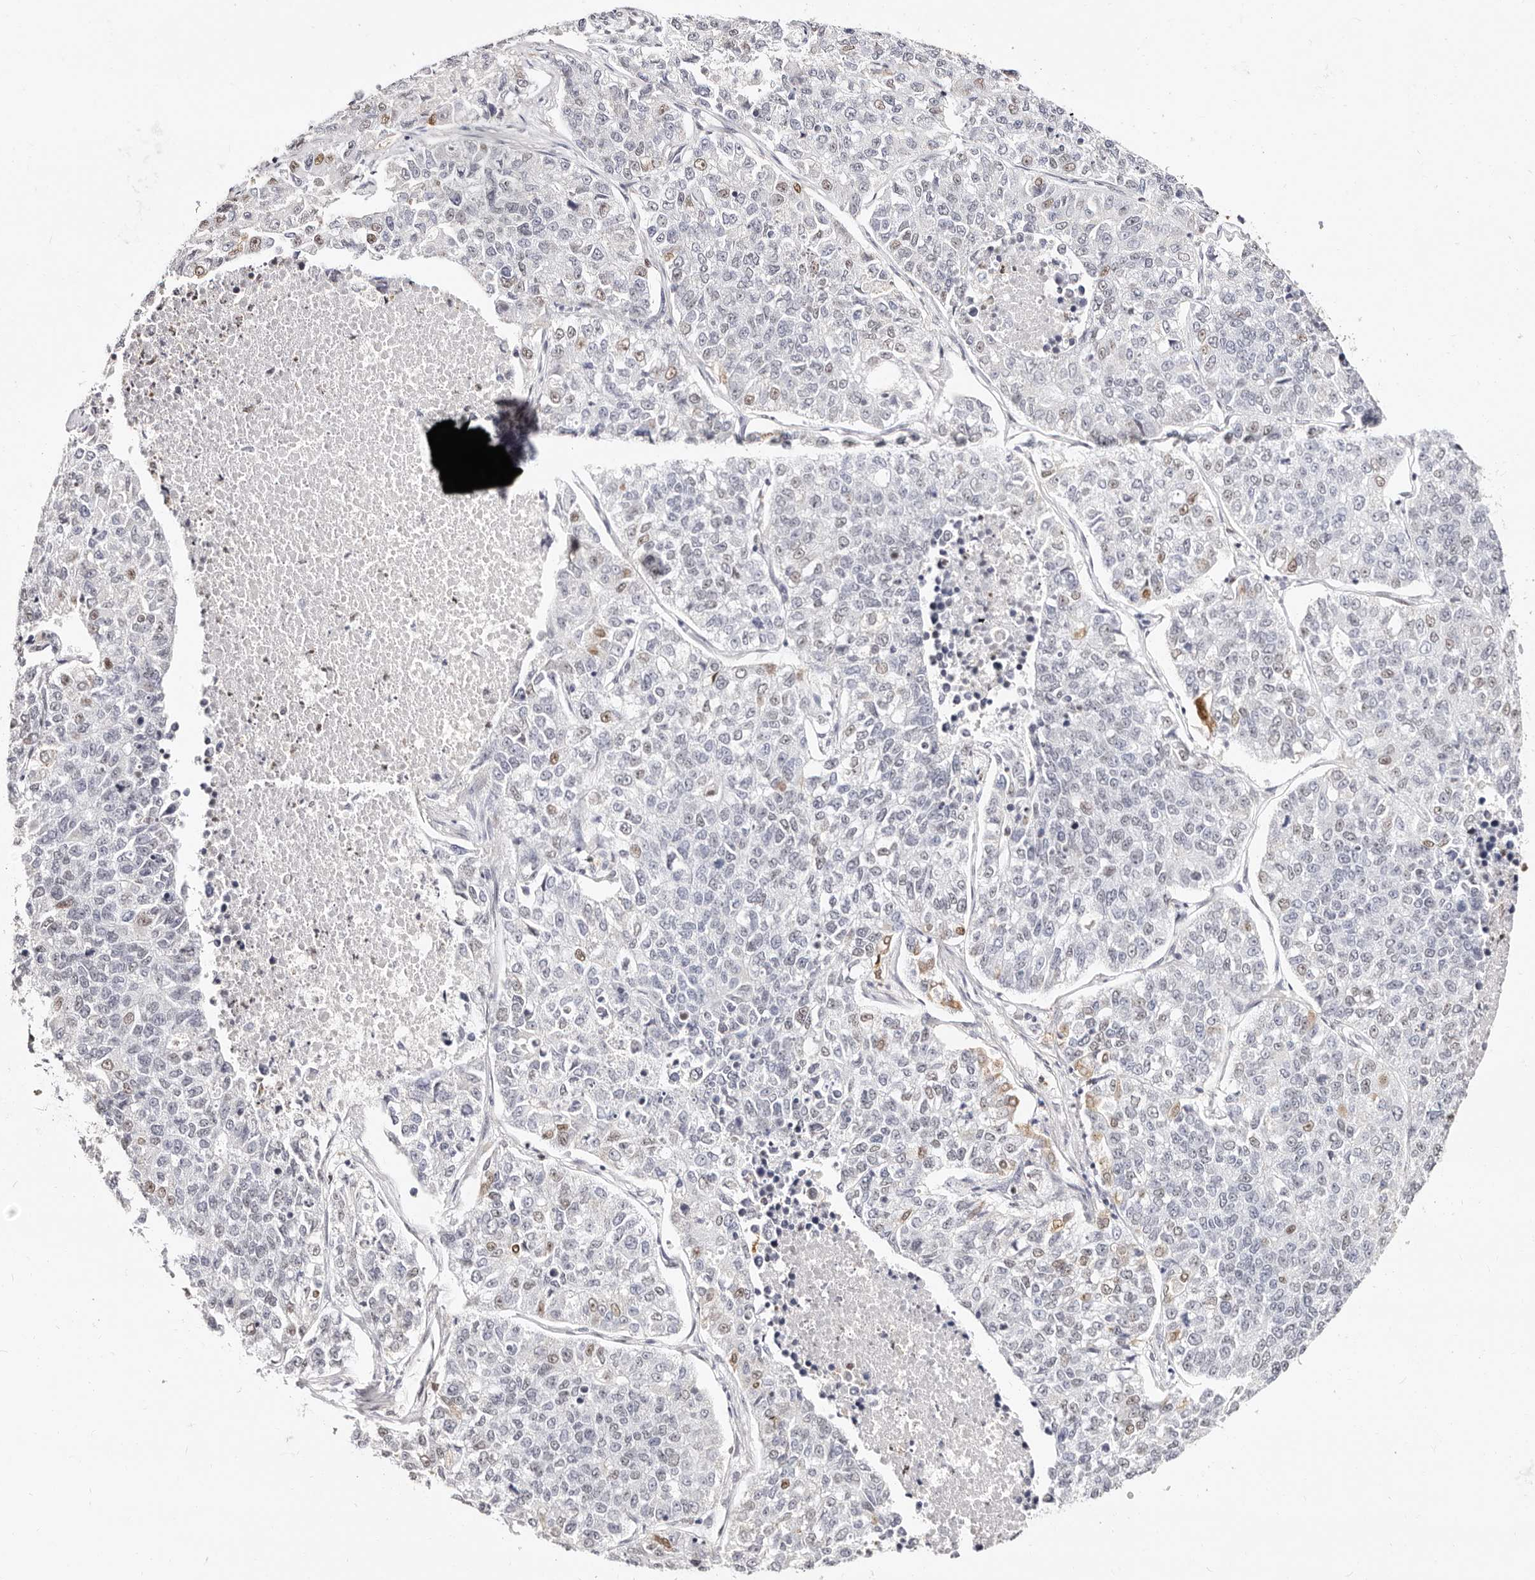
{"staining": {"intensity": "weak", "quantity": "<25%", "location": "nuclear"}, "tissue": "lung cancer", "cell_type": "Tumor cells", "image_type": "cancer", "snomed": [{"axis": "morphology", "description": "Adenocarcinoma, NOS"}, {"axis": "topography", "description": "Lung"}], "caption": "There is no significant expression in tumor cells of lung cancer.", "gene": "TKT", "patient": {"sex": "male", "age": 49}}